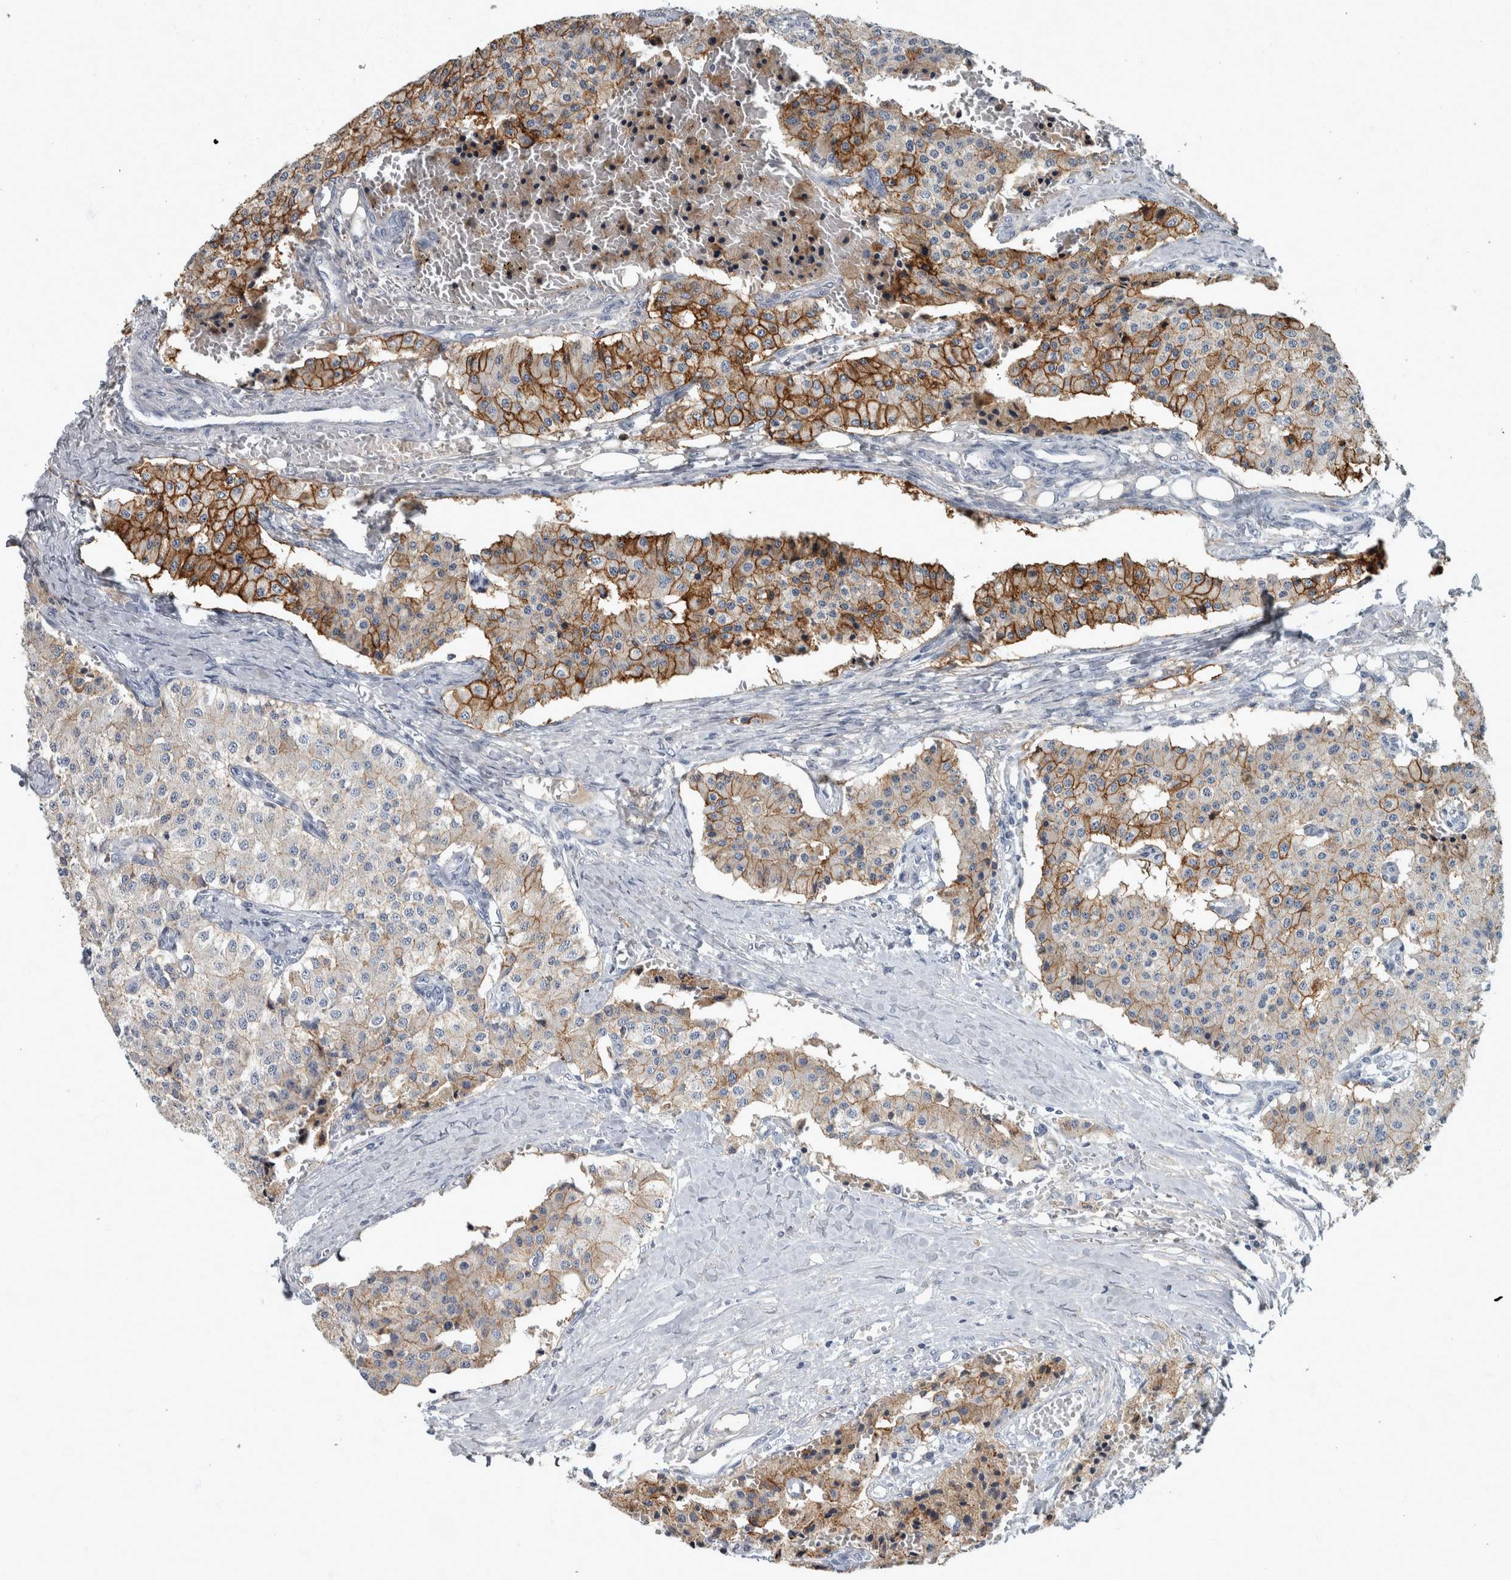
{"staining": {"intensity": "moderate", "quantity": ">75%", "location": "cytoplasmic/membranous"}, "tissue": "carcinoid", "cell_type": "Tumor cells", "image_type": "cancer", "snomed": [{"axis": "morphology", "description": "Carcinoid, malignant, NOS"}, {"axis": "topography", "description": "Colon"}], "caption": "About >75% of tumor cells in human carcinoid (malignant) show moderate cytoplasmic/membranous protein staining as visualized by brown immunohistochemical staining.", "gene": "DSG2", "patient": {"sex": "female", "age": 52}}